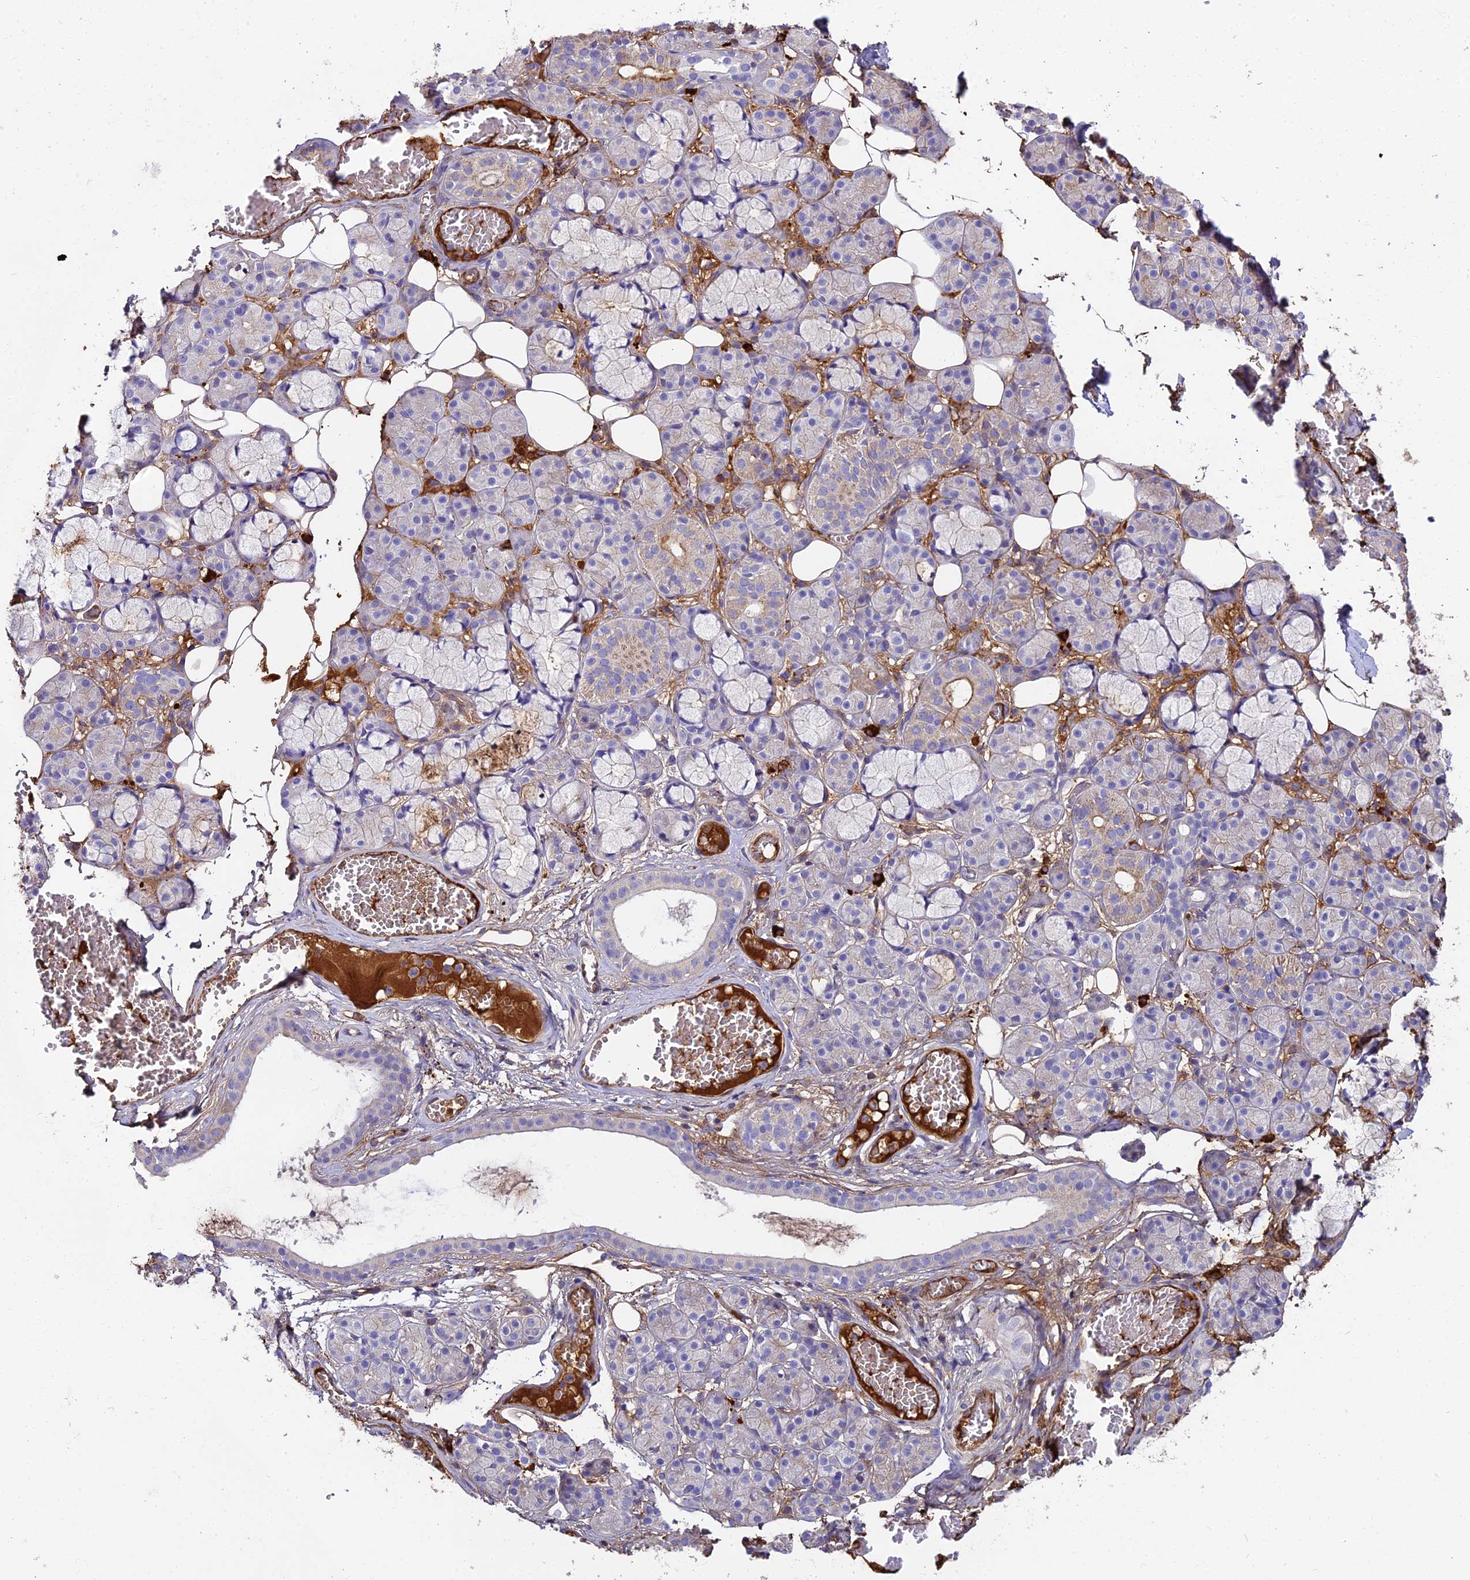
{"staining": {"intensity": "weak", "quantity": "<25%", "location": "cytoplasmic/membranous"}, "tissue": "salivary gland", "cell_type": "Glandular cells", "image_type": "normal", "snomed": [{"axis": "morphology", "description": "Normal tissue, NOS"}, {"axis": "topography", "description": "Salivary gland"}], "caption": "IHC image of unremarkable salivary gland stained for a protein (brown), which shows no positivity in glandular cells. (DAB IHC visualized using brightfield microscopy, high magnification).", "gene": "BEX4", "patient": {"sex": "male", "age": 63}}